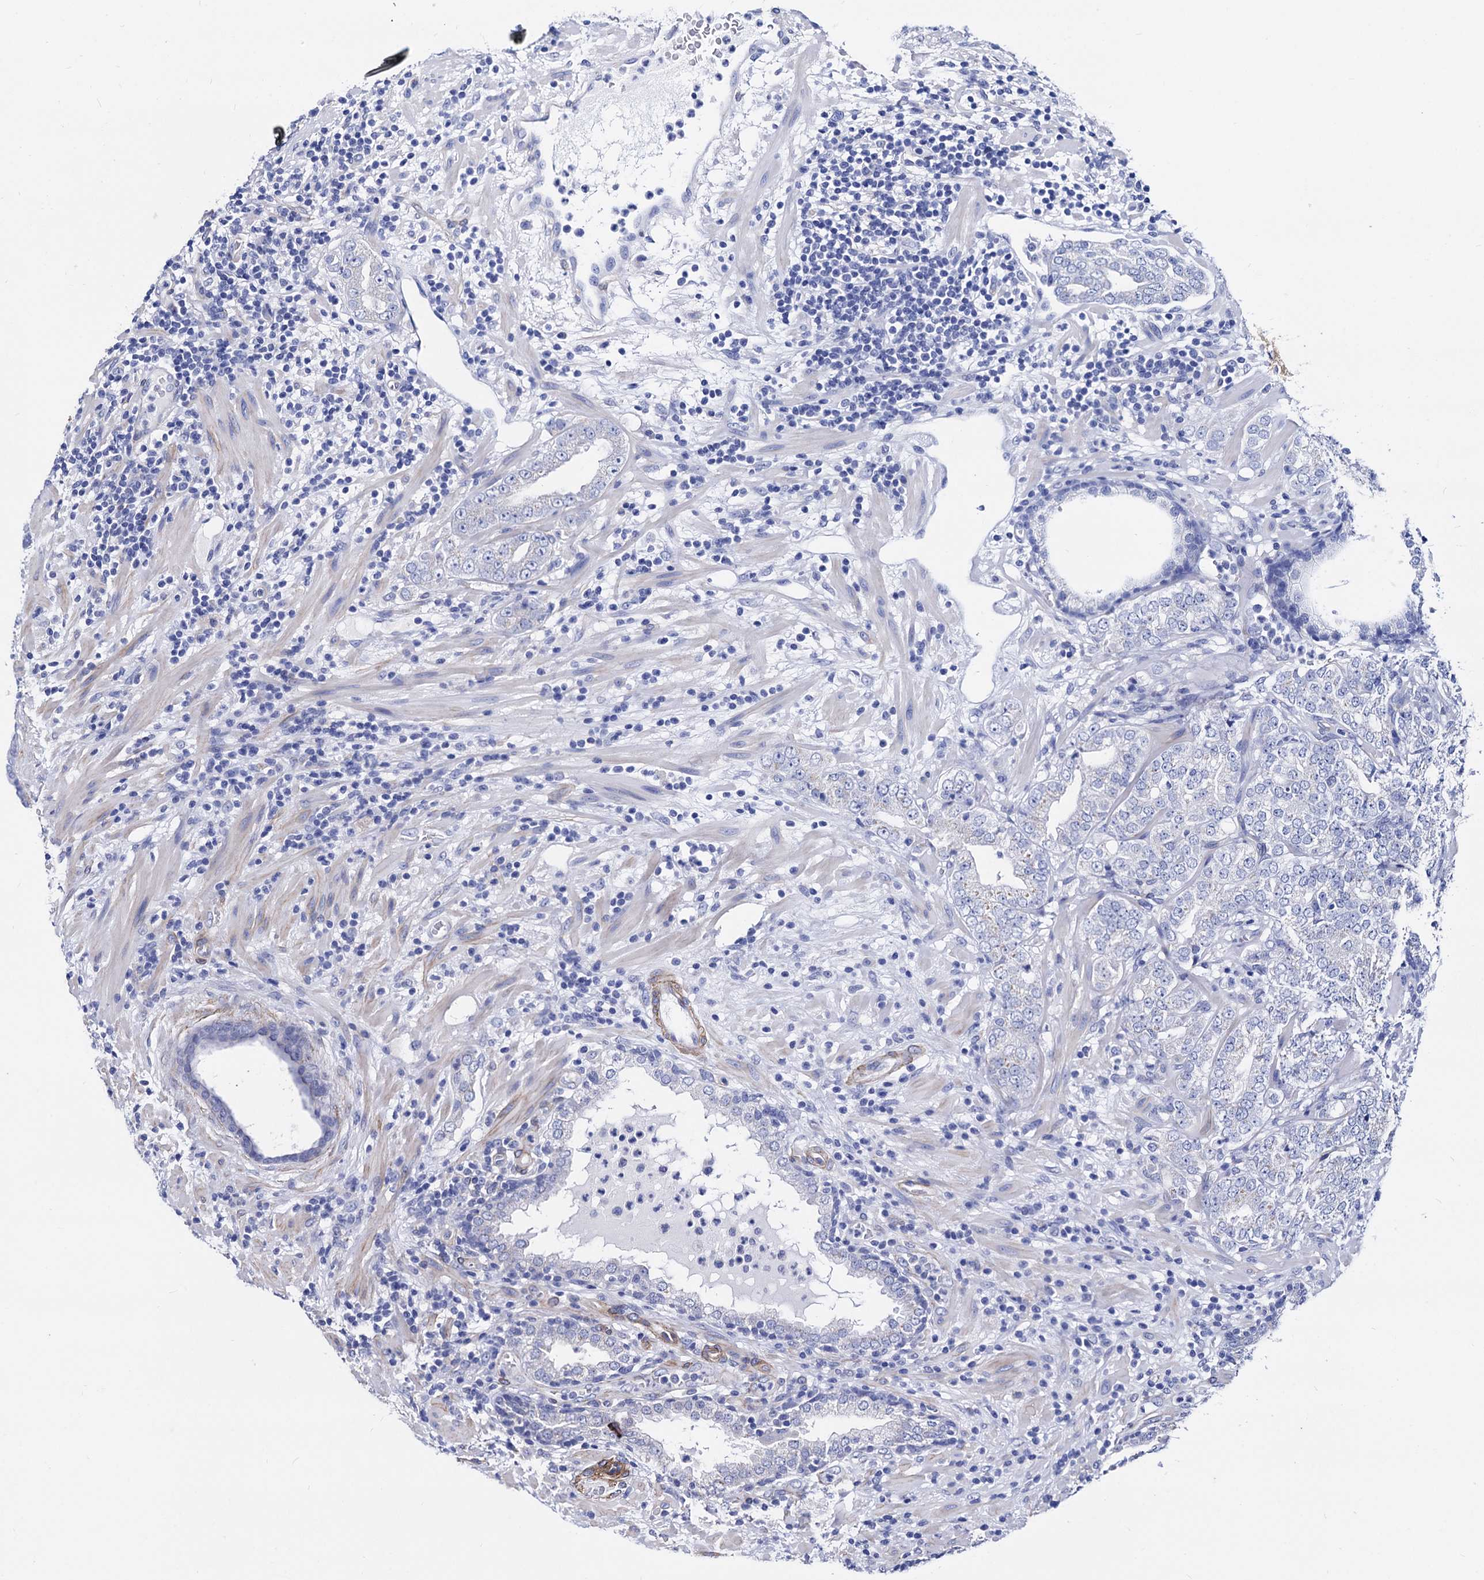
{"staining": {"intensity": "negative", "quantity": "none", "location": "none"}, "tissue": "prostate cancer", "cell_type": "Tumor cells", "image_type": "cancer", "snomed": [{"axis": "morphology", "description": "Adenocarcinoma, High grade"}, {"axis": "topography", "description": "Prostate"}], "caption": "Tumor cells show no significant protein positivity in high-grade adenocarcinoma (prostate).", "gene": "WDR11", "patient": {"sex": "male", "age": 64}}